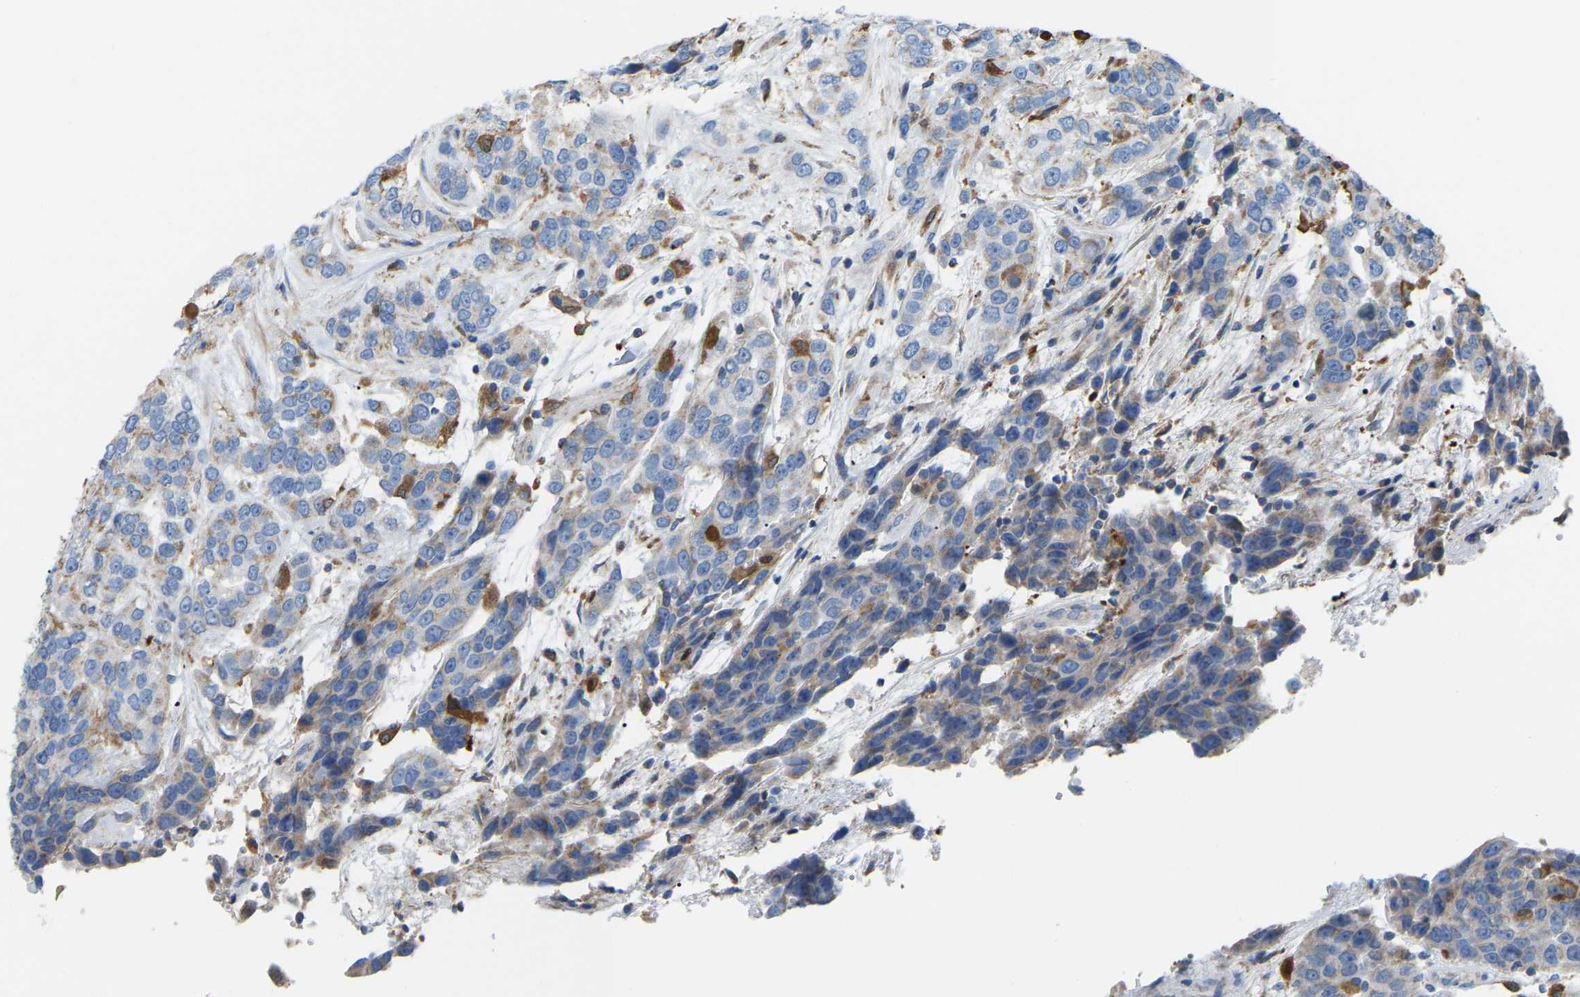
{"staining": {"intensity": "weak", "quantity": "<25%", "location": "cytoplasmic/membranous"}, "tissue": "urothelial cancer", "cell_type": "Tumor cells", "image_type": "cancer", "snomed": [{"axis": "morphology", "description": "Urothelial carcinoma, High grade"}, {"axis": "topography", "description": "Urinary bladder"}], "caption": "Human urothelial carcinoma (high-grade) stained for a protein using immunohistochemistry (IHC) reveals no positivity in tumor cells.", "gene": "CROT", "patient": {"sex": "female", "age": 80}}